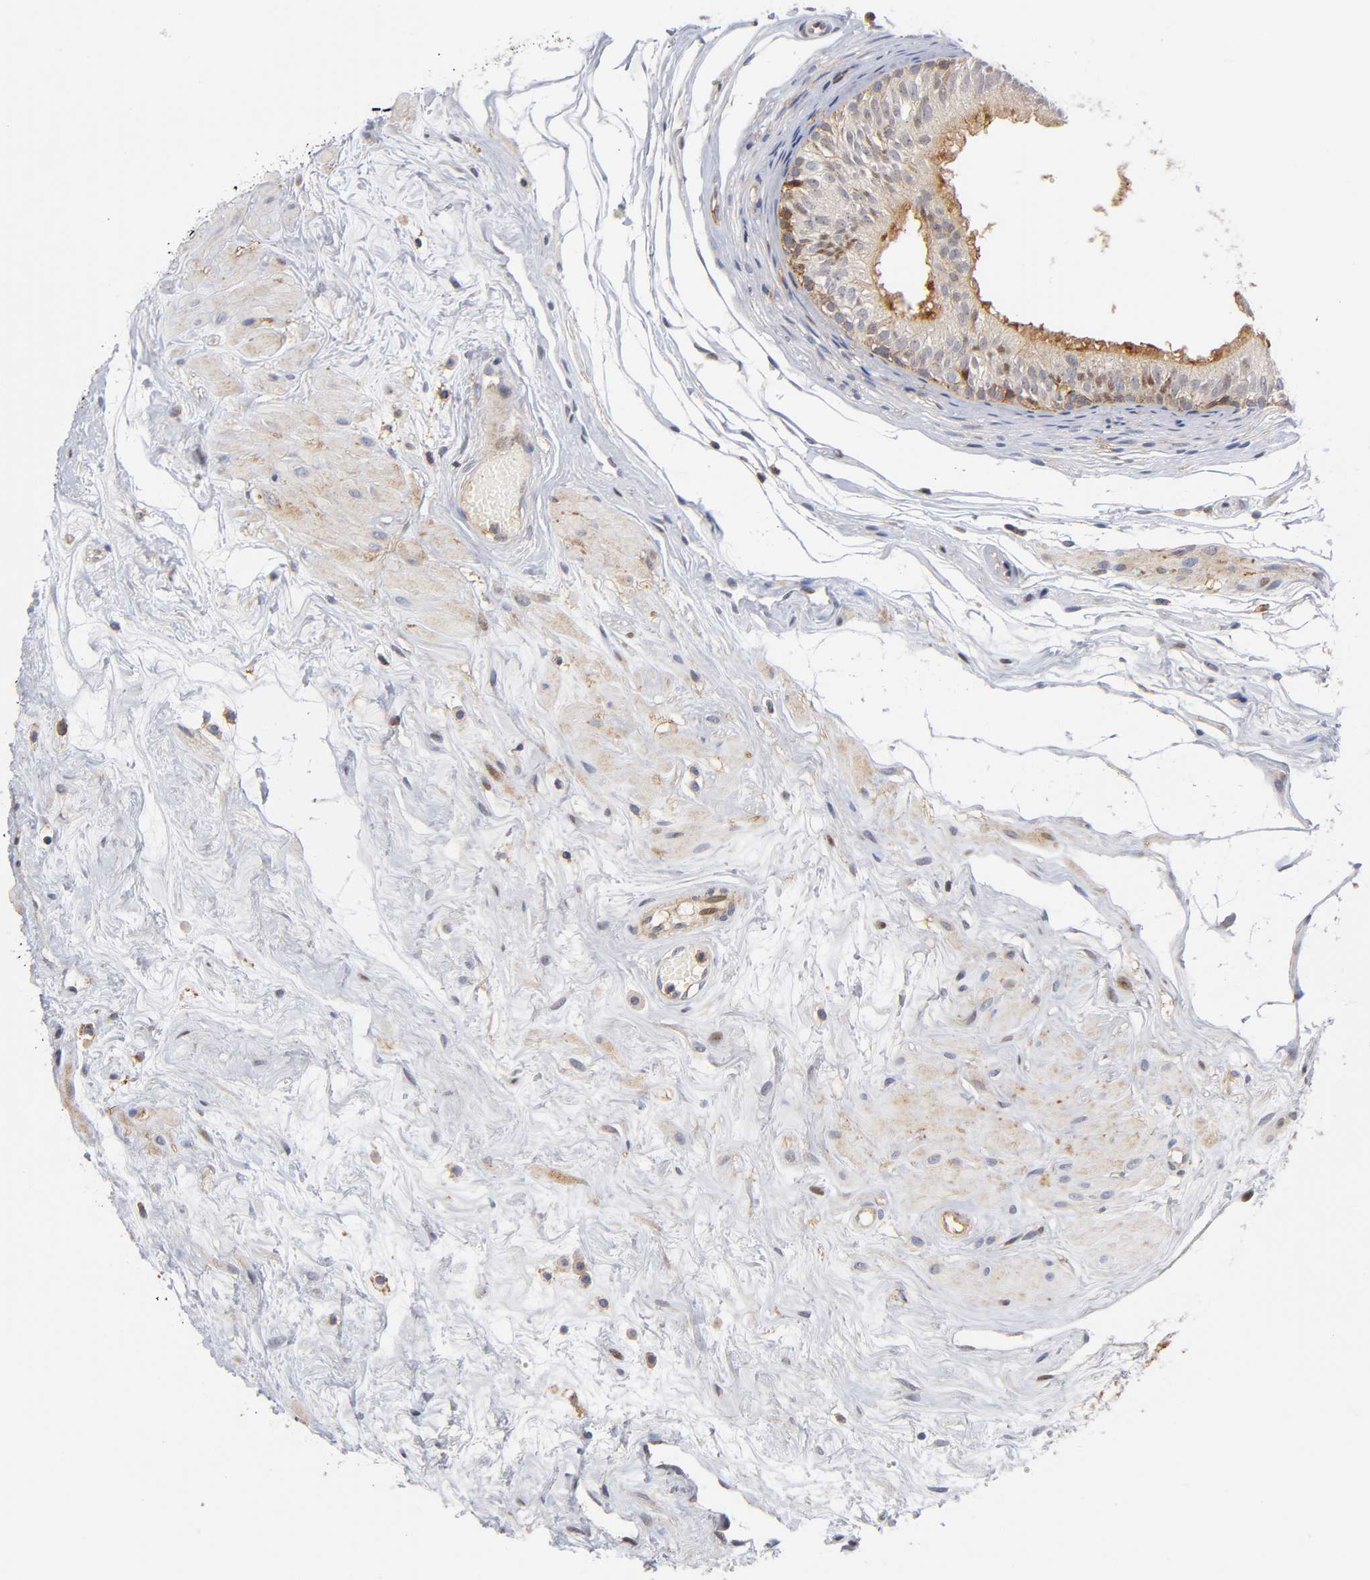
{"staining": {"intensity": "moderate", "quantity": "25%-75%", "location": "cytoplasmic/membranous"}, "tissue": "epididymis", "cell_type": "Glandular cells", "image_type": "normal", "snomed": [{"axis": "morphology", "description": "Normal tissue, NOS"}, {"axis": "morphology", "description": "Atrophy, NOS"}, {"axis": "topography", "description": "Testis"}, {"axis": "topography", "description": "Epididymis"}], "caption": "A brown stain shows moderate cytoplasmic/membranous positivity of a protein in glandular cells of normal epididymis.", "gene": "ANXA7", "patient": {"sex": "male", "age": 18}}